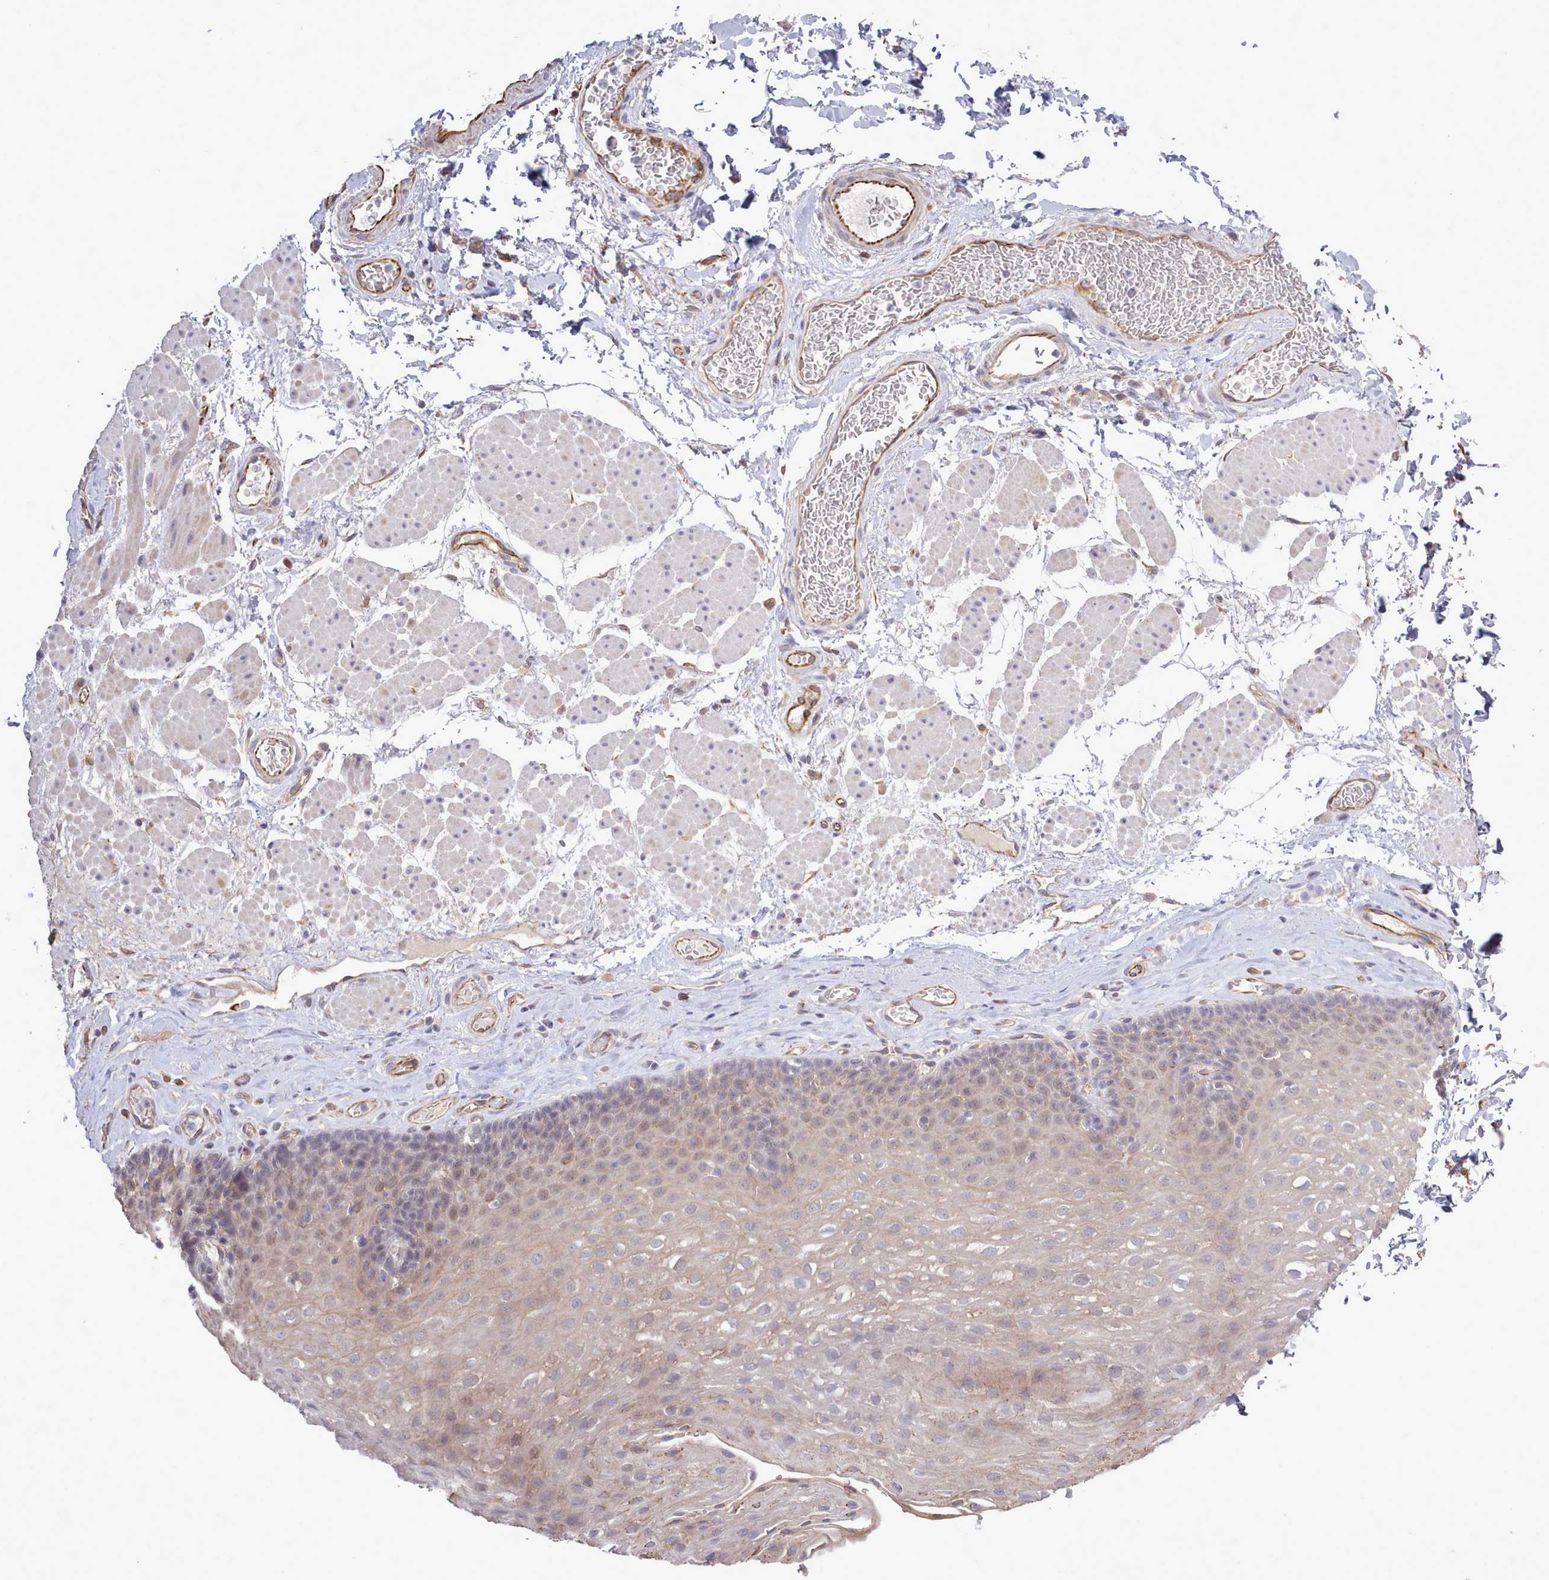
{"staining": {"intensity": "weak", "quantity": "25%-75%", "location": "cytoplasmic/membranous,nuclear"}, "tissue": "esophagus", "cell_type": "Squamous epithelial cells", "image_type": "normal", "snomed": [{"axis": "morphology", "description": "Normal tissue, NOS"}, {"axis": "topography", "description": "Esophagus"}], "caption": "Weak cytoplasmic/membranous,nuclear expression for a protein is identified in about 25%-75% of squamous epithelial cells of benign esophagus using immunohistochemistry.", "gene": "ZC3H13", "patient": {"sex": "female", "age": 66}}